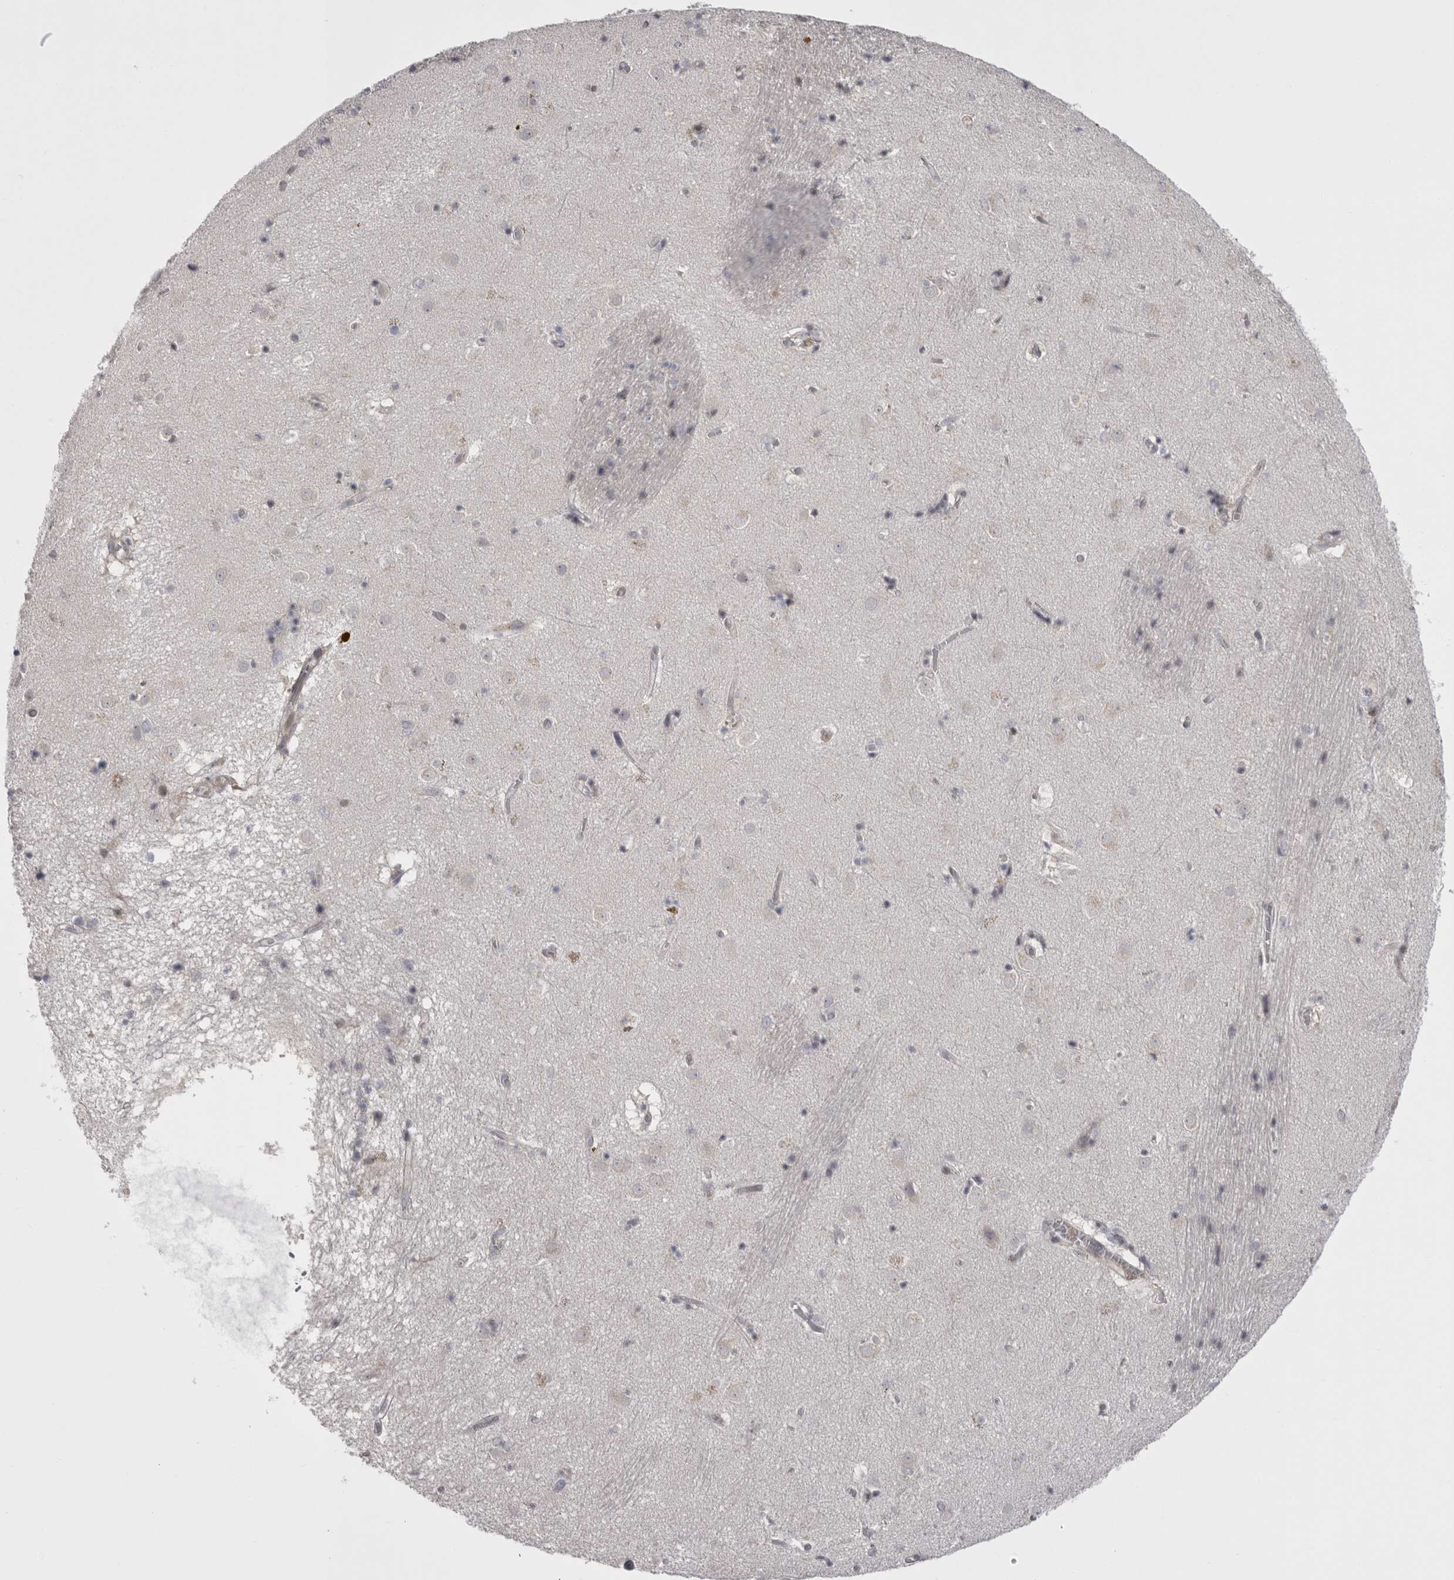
{"staining": {"intensity": "negative", "quantity": "none", "location": "none"}, "tissue": "caudate", "cell_type": "Glial cells", "image_type": "normal", "snomed": [{"axis": "morphology", "description": "Normal tissue, NOS"}, {"axis": "topography", "description": "Lateral ventricle wall"}], "caption": "Immunohistochemical staining of benign human caudate shows no significant expression in glial cells.", "gene": "CHIC1", "patient": {"sex": "male", "age": 70}}